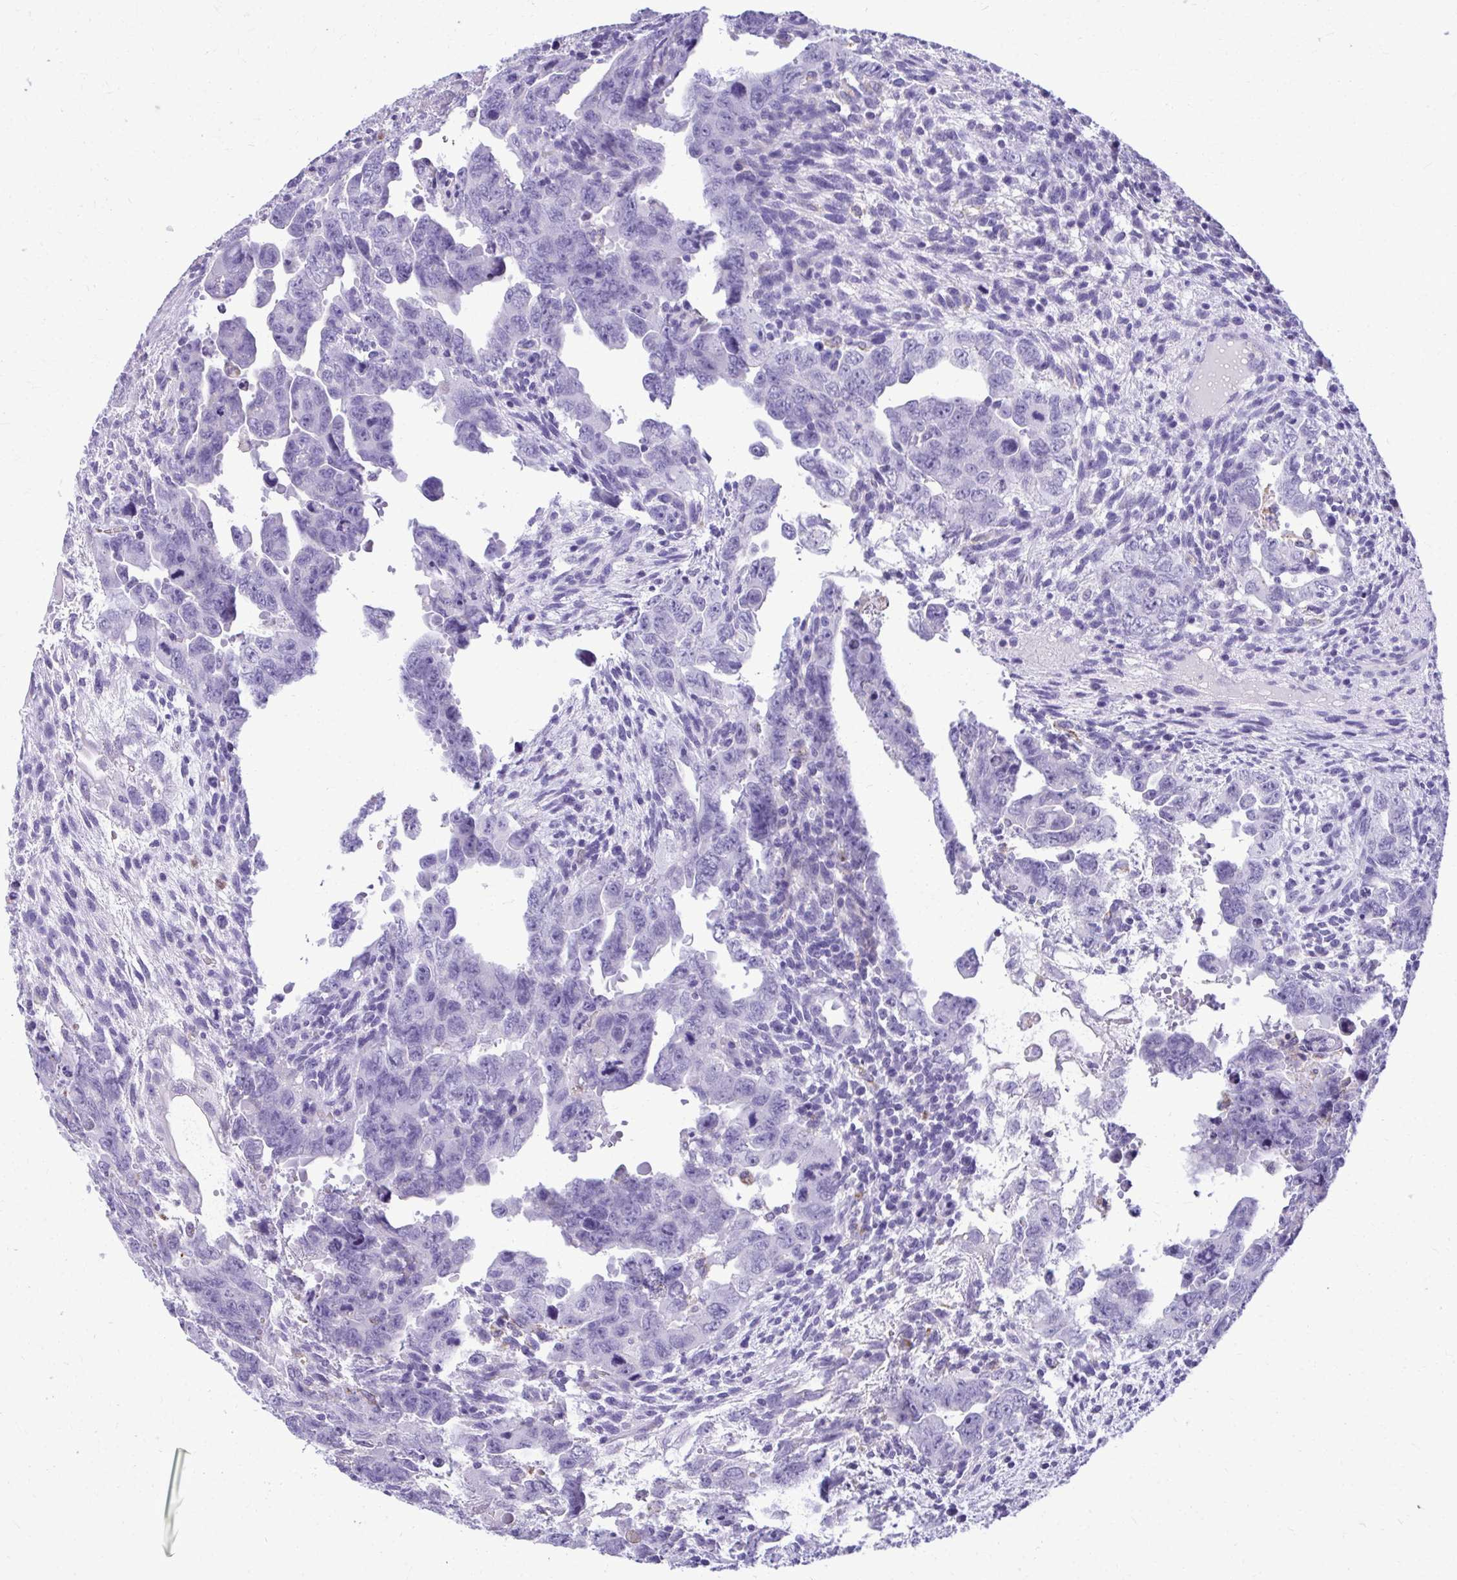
{"staining": {"intensity": "negative", "quantity": "none", "location": "none"}, "tissue": "testis cancer", "cell_type": "Tumor cells", "image_type": "cancer", "snomed": [{"axis": "morphology", "description": "Carcinoma, Embryonal, NOS"}, {"axis": "topography", "description": "Testis"}], "caption": "Histopathology image shows no protein expression in tumor cells of embryonal carcinoma (testis) tissue. (Brightfield microscopy of DAB (3,3'-diaminobenzidine) immunohistochemistry (IHC) at high magnification).", "gene": "AIG1", "patient": {"sex": "male", "age": 24}}